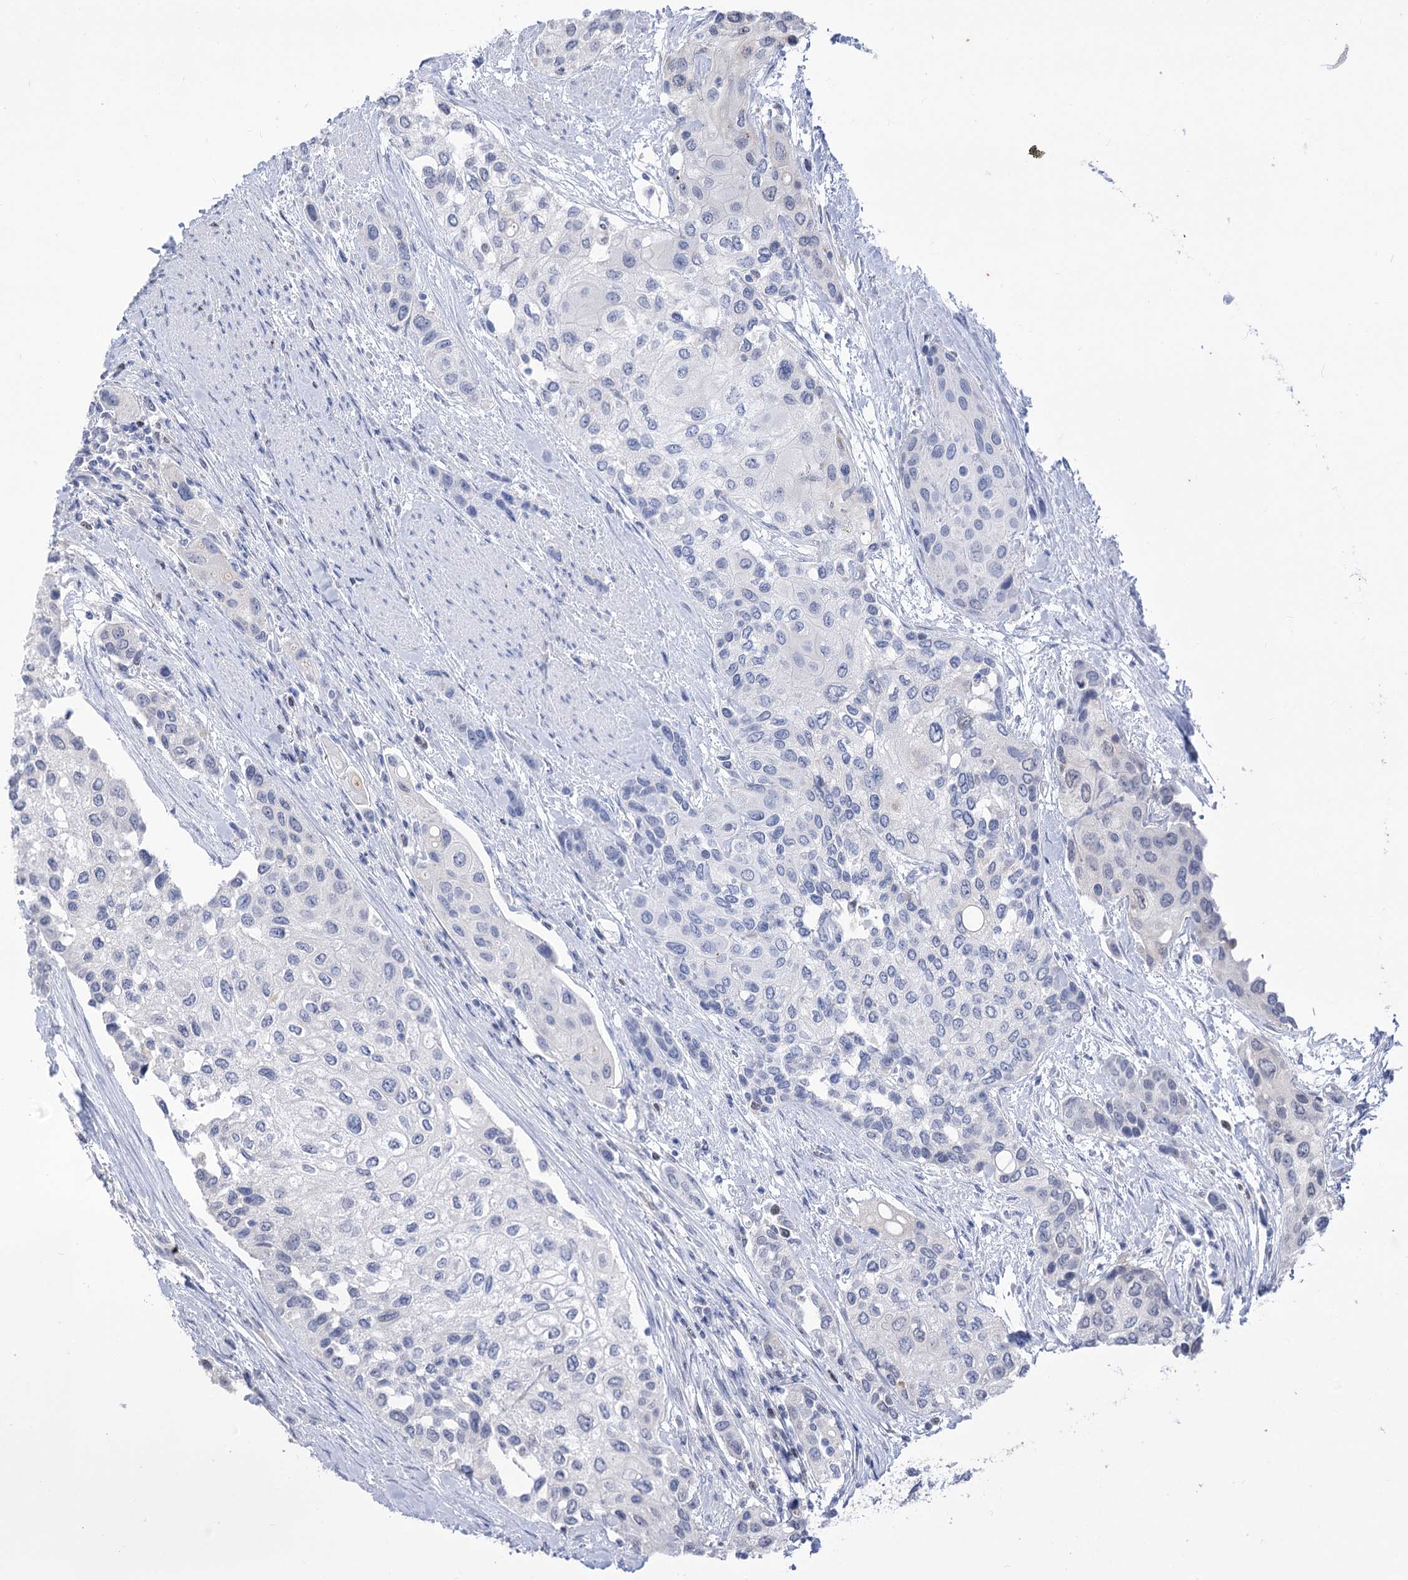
{"staining": {"intensity": "negative", "quantity": "none", "location": "none"}, "tissue": "urothelial cancer", "cell_type": "Tumor cells", "image_type": "cancer", "snomed": [{"axis": "morphology", "description": "Normal tissue, NOS"}, {"axis": "morphology", "description": "Urothelial carcinoma, High grade"}, {"axis": "topography", "description": "Vascular tissue"}, {"axis": "topography", "description": "Urinary bladder"}], "caption": "IHC of human urothelial cancer demonstrates no expression in tumor cells. (DAB (3,3'-diaminobenzidine) IHC with hematoxylin counter stain).", "gene": "SIAE", "patient": {"sex": "female", "age": 56}}